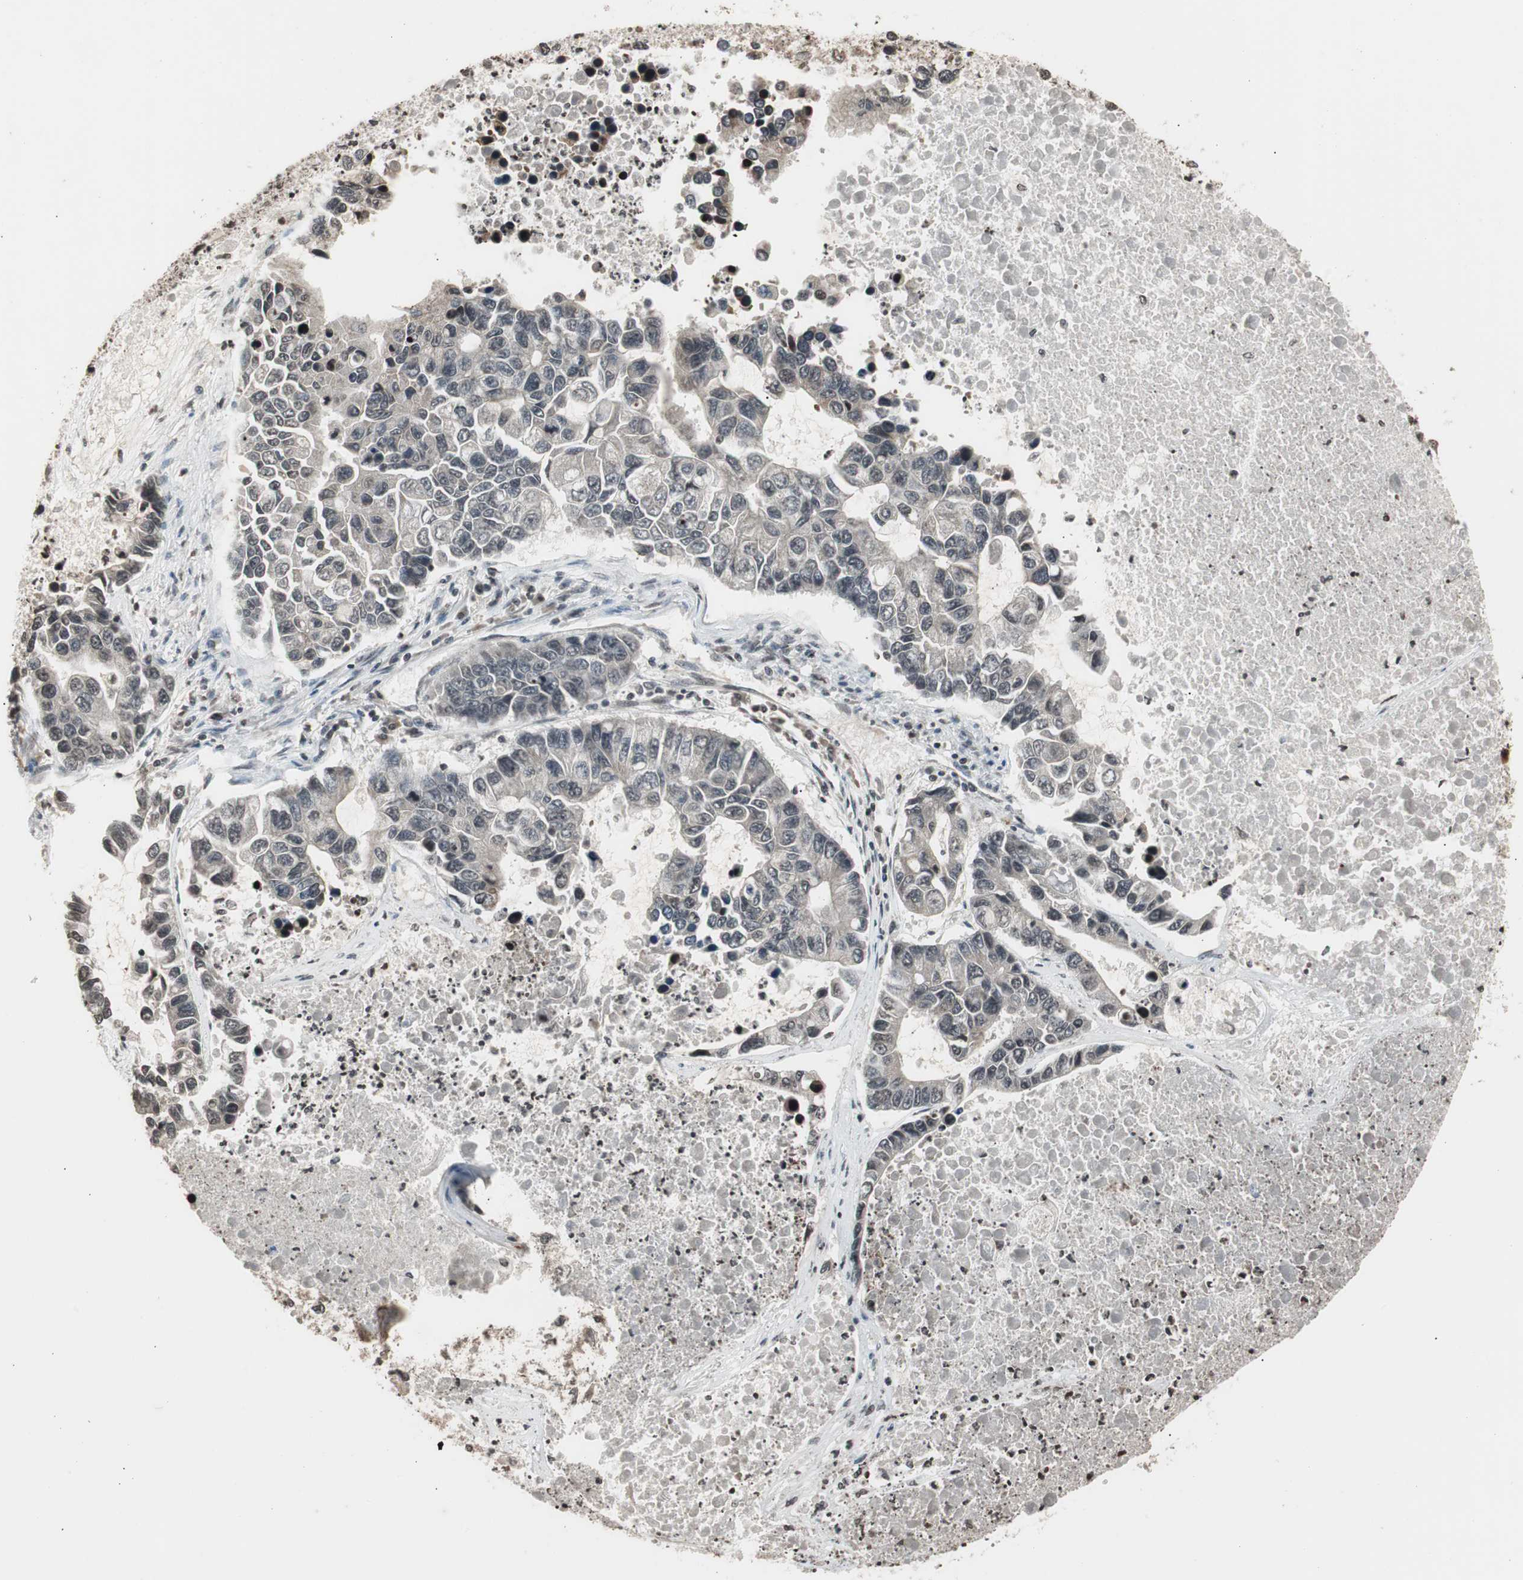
{"staining": {"intensity": "negative", "quantity": "none", "location": "none"}, "tissue": "lung cancer", "cell_type": "Tumor cells", "image_type": "cancer", "snomed": [{"axis": "morphology", "description": "Adenocarcinoma, NOS"}, {"axis": "topography", "description": "Lung"}], "caption": "DAB (3,3'-diaminobenzidine) immunohistochemical staining of lung cancer (adenocarcinoma) demonstrates no significant staining in tumor cells. The staining is performed using DAB (3,3'-diaminobenzidine) brown chromogen with nuclei counter-stained in using hematoxylin.", "gene": "ZFC3H1", "patient": {"sex": "female", "age": 51}}